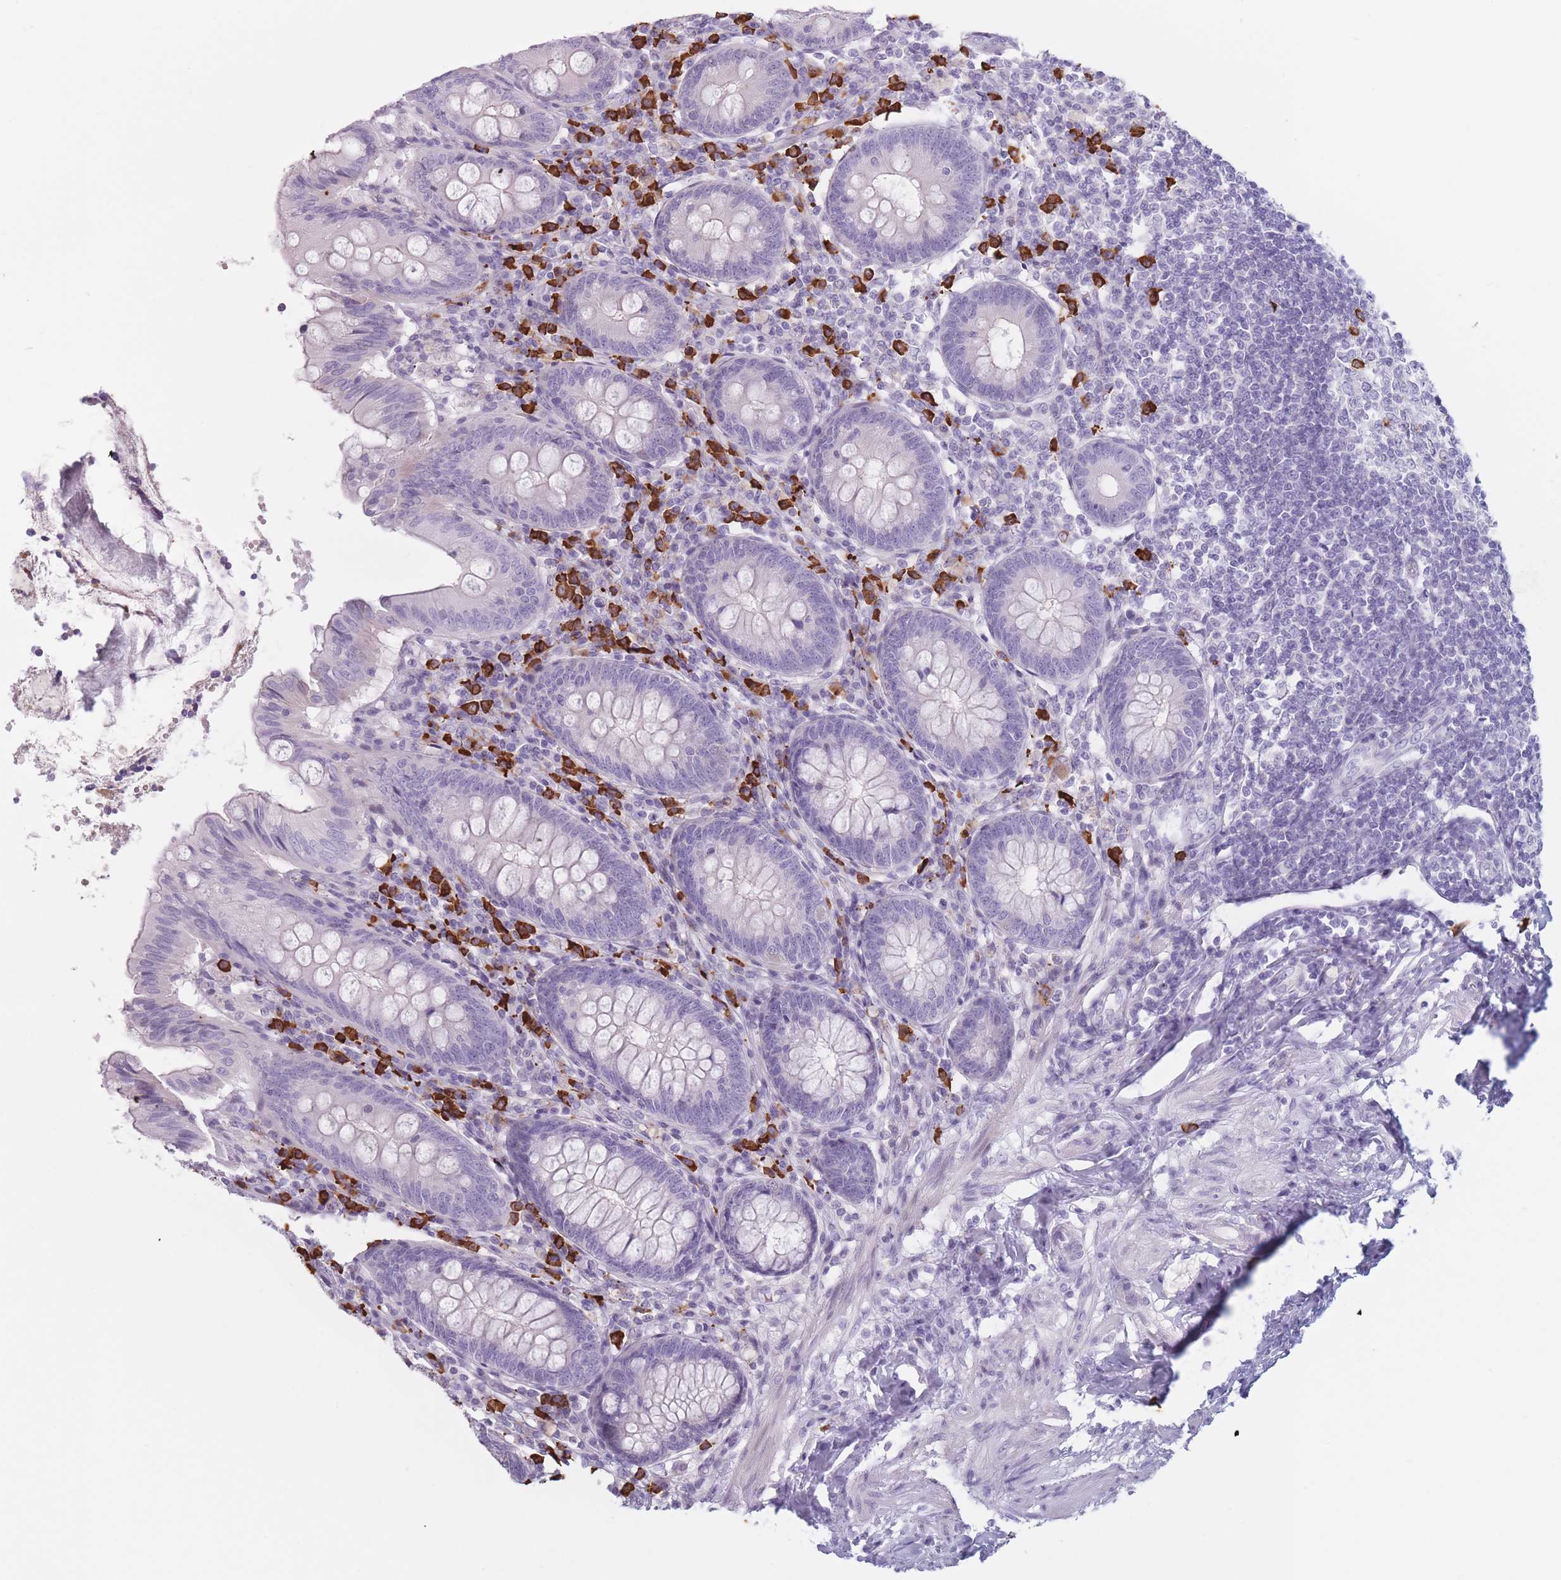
{"staining": {"intensity": "negative", "quantity": "none", "location": "none"}, "tissue": "appendix", "cell_type": "Glandular cells", "image_type": "normal", "snomed": [{"axis": "morphology", "description": "Normal tissue, NOS"}, {"axis": "topography", "description": "Appendix"}], "caption": "Image shows no protein expression in glandular cells of unremarkable appendix. (Brightfield microscopy of DAB immunohistochemistry (IHC) at high magnification).", "gene": "PLEKHG2", "patient": {"sex": "female", "age": 54}}